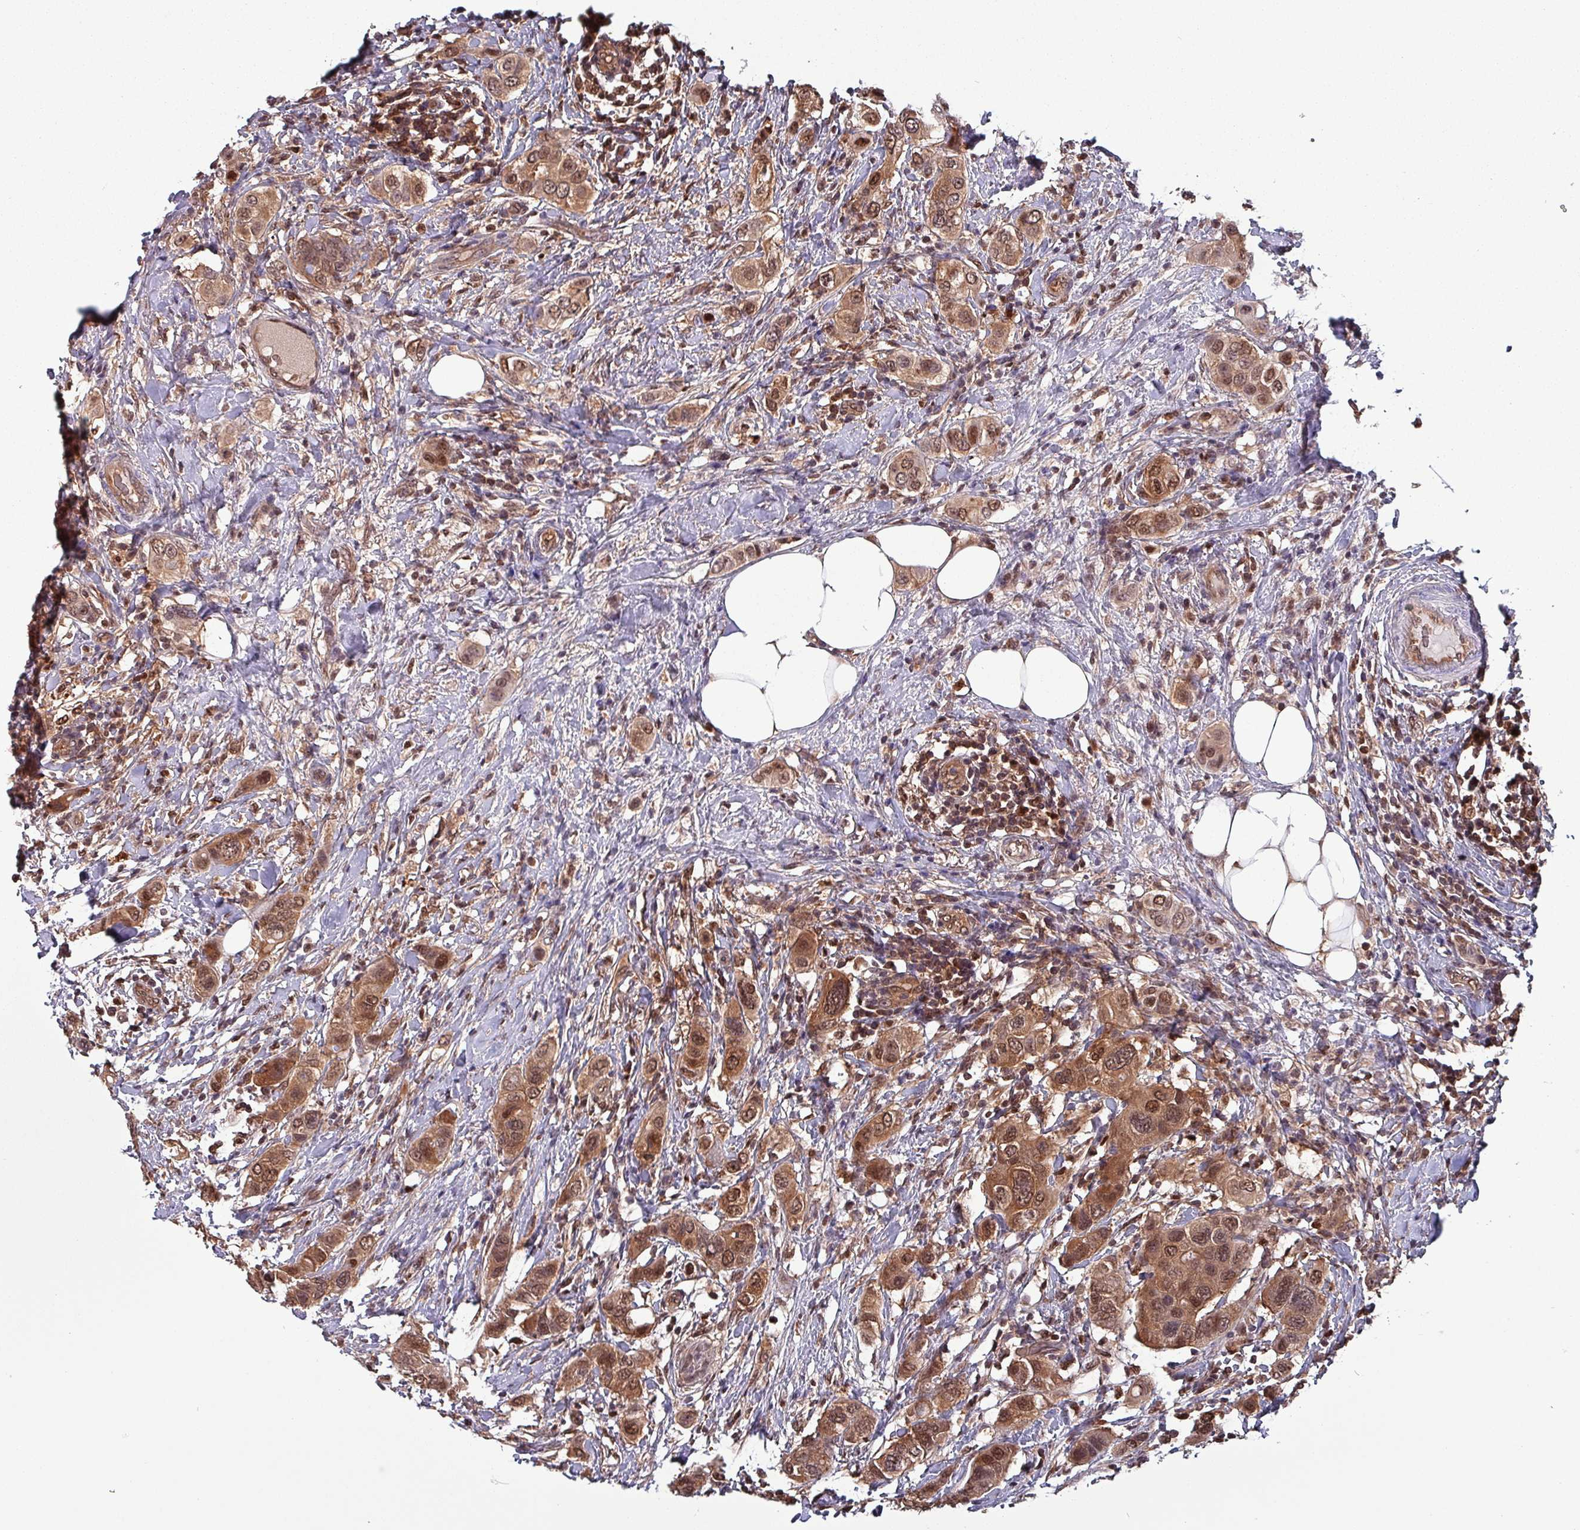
{"staining": {"intensity": "moderate", "quantity": ">75%", "location": "cytoplasmic/membranous,nuclear"}, "tissue": "breast cancer", "cell_type": "Tumor cells", "image_type": "cancer", "snomed": [{"axis": "morphology", "description": "Lobular carcinoma"}, {"axis": "topography", "description": "Breast"}], "caption": "Breast lobular carcinoma stained with immunohistochemistry (IHC) displays moderate cytoplasmic/membranous and nuclear positivity in approximately >75% of tumor cells. (DAB IHC with brightfield microscopy, high magnification).", "gene": "PSMB8", "patient": {"sex": "female", "age": 51}}